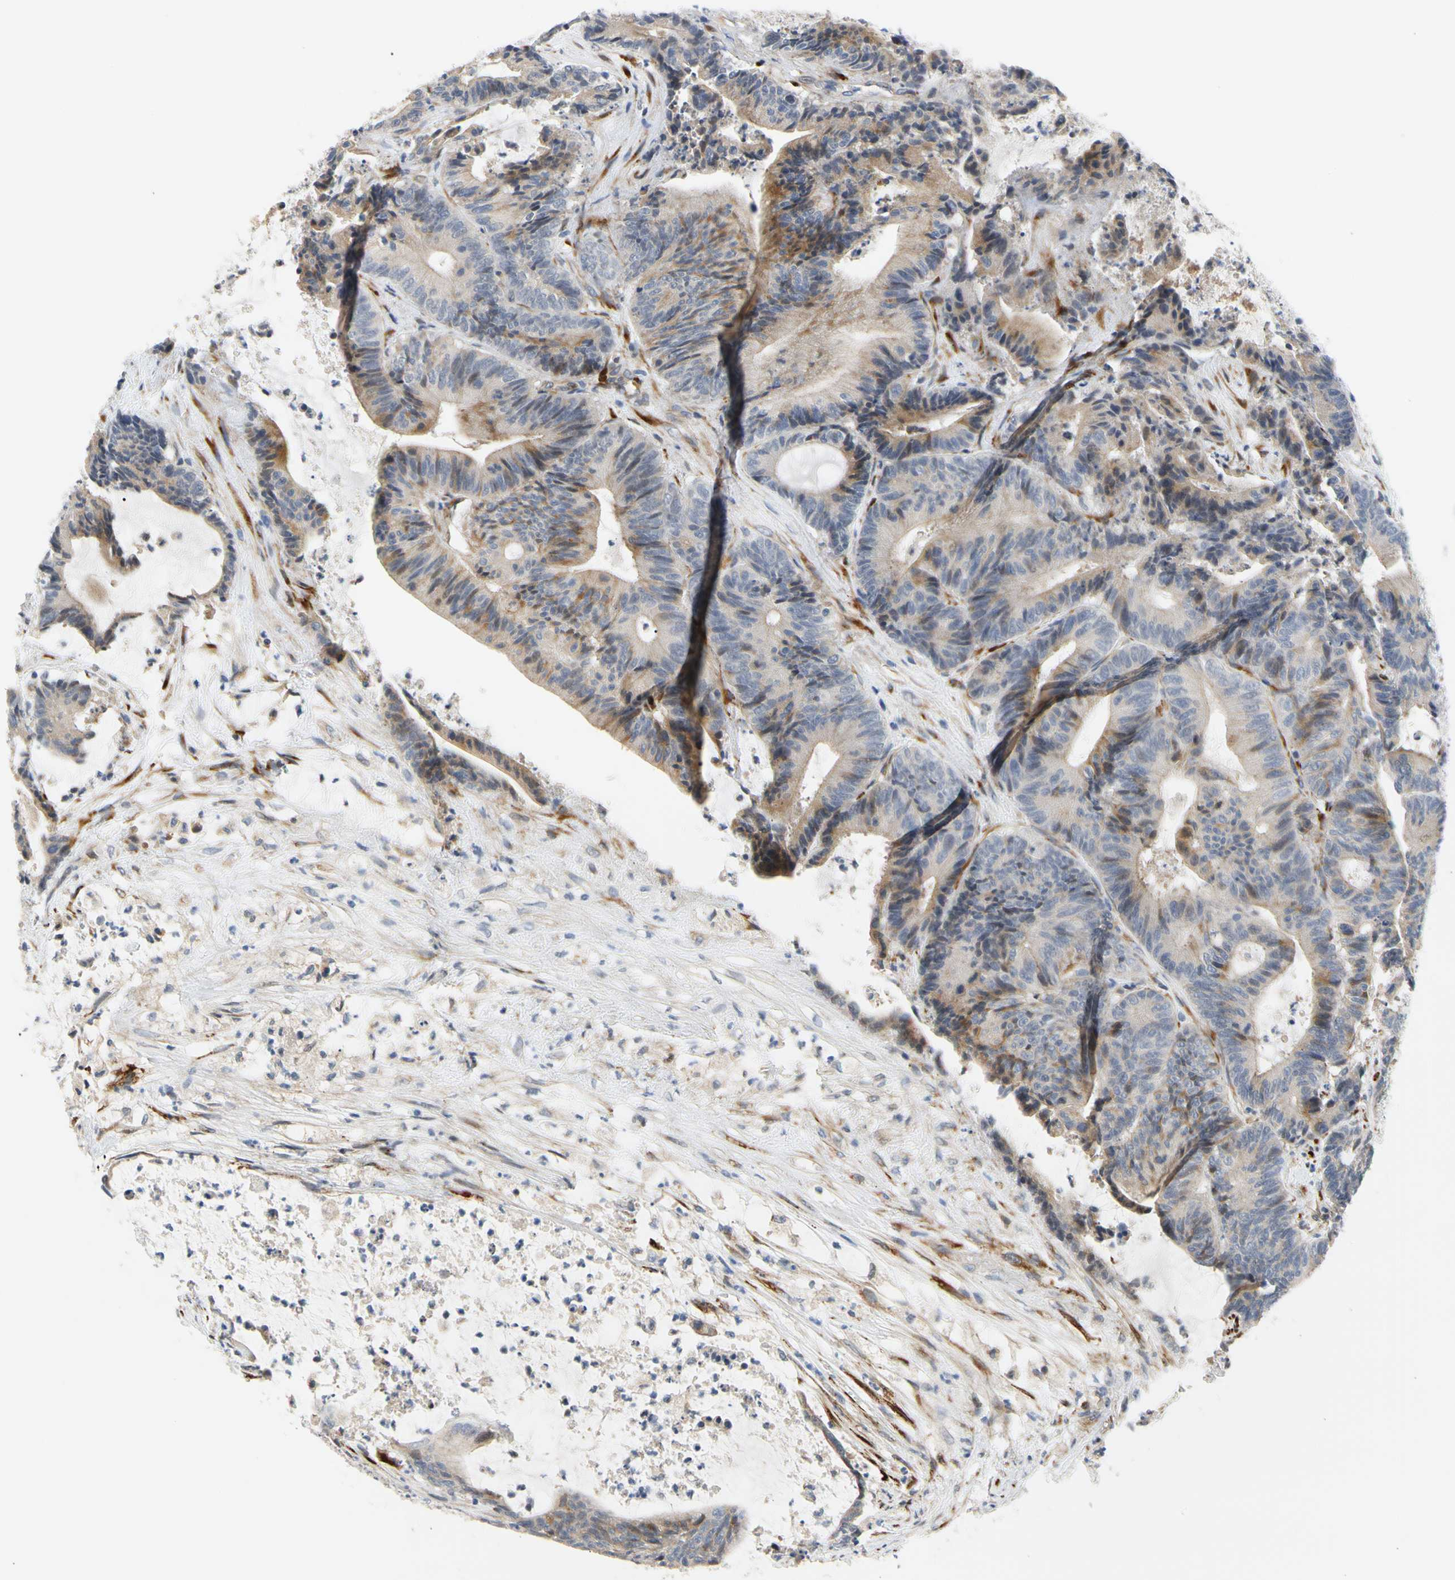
{"staining": {"intensity": "weak", "quantity": "25%-75%", "location": "cytoplasmic/membranous"}, "tissue": "colorectal cancer", "cell_type": "Tumor cells", "image_type": "cancer", "snomed": [{"axis": "morphology", "description": "Adenocarcinoma, NOS"}, {"axis": "topography", "description": "Colon"}], "caption": "High-power microscopy captured an immunohistochemistry image of adenocarcinoma (colorectal), revealing weak cytoplasmic/membranous expression in about 25%-75% of tumor cells.", "gene": "ZNF236", "patient": {"sex": "female", "age": 84}}